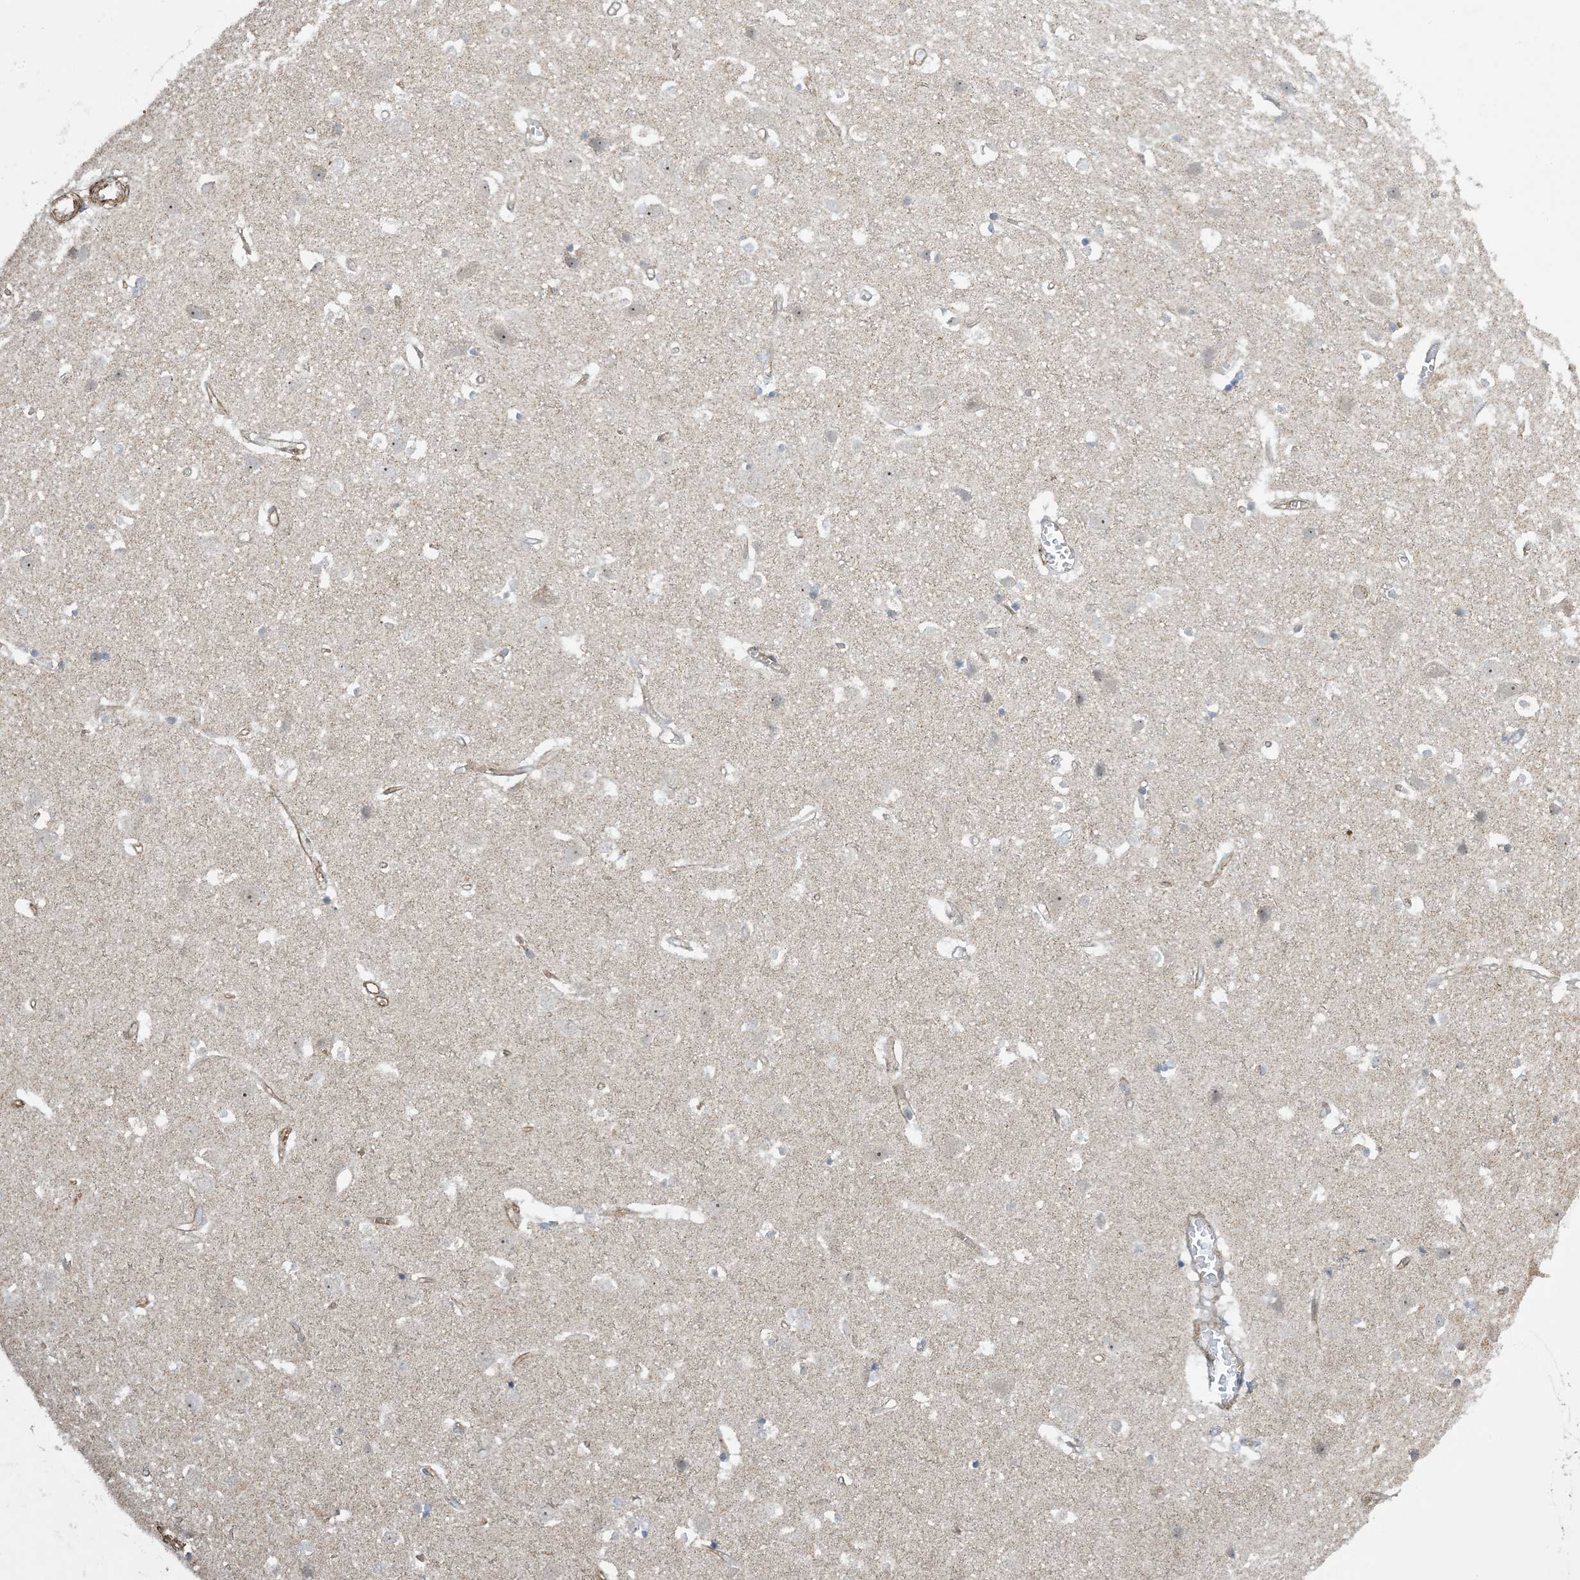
{"staining": {"intensity": "moderate", "quantity": ">75%", "location": "cytoplasmic/membranous"}, "tissue": "cerebral cortex", "cell_type": "Endothelial cells", "image_type": "normal", "snomed": [{"axis": "morphology", "description": "Normal tissue, NOS"}, {"axis": "topography", "description": "Cerebral cortex"}], "caption": "Cerebral cortex stained for a protein displays moderate cytoplasmic/membranous positivity in endothelial cells. (DAB (3,3'-diaminobenzidine) = brown stain, brightfield microscopy at high magnification).", "gene": "AGA", "patient": {"sex": "male", "age": 54}}